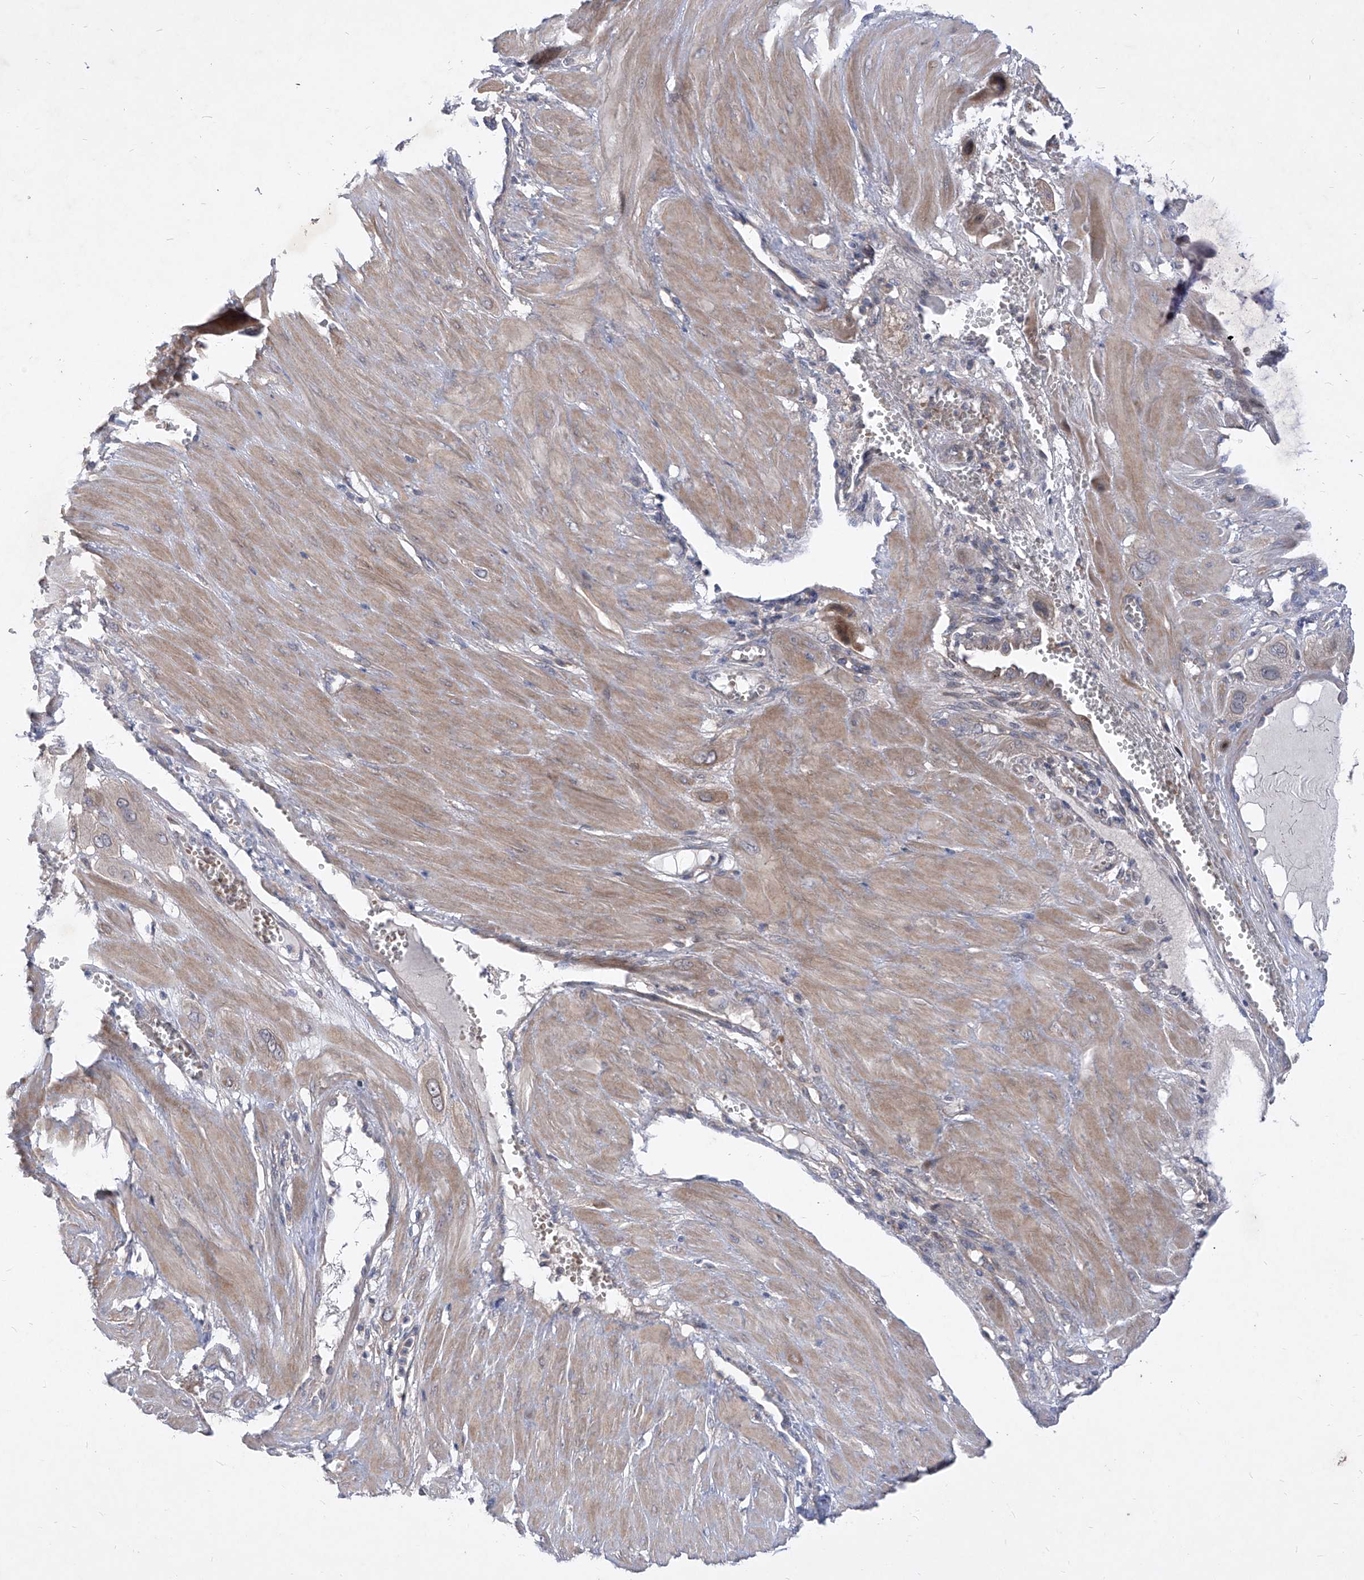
{"staining": {"intensity": "moderate", "quantity": "<25%", "location": "cytoplasmic/membranous,nuclear"}, "tissue": "cervical cancer", "cell_type": "Tumor cells", "image_type": "cancer", "snomed": [{"axis": "morphology", "description": "Squamous cell carcinoma, NOS"}, {"axis": "topography", "description": "Cervix"}], "caption": "Cervical squamous cell carcinoma stained with a brown dye reveals moderate cytoplasmic/membranous and nuclear positive positivity in approximately <25% of tumor cells.", "gene": "COQ3", "patient": {"sex": "female", "age": 34}}